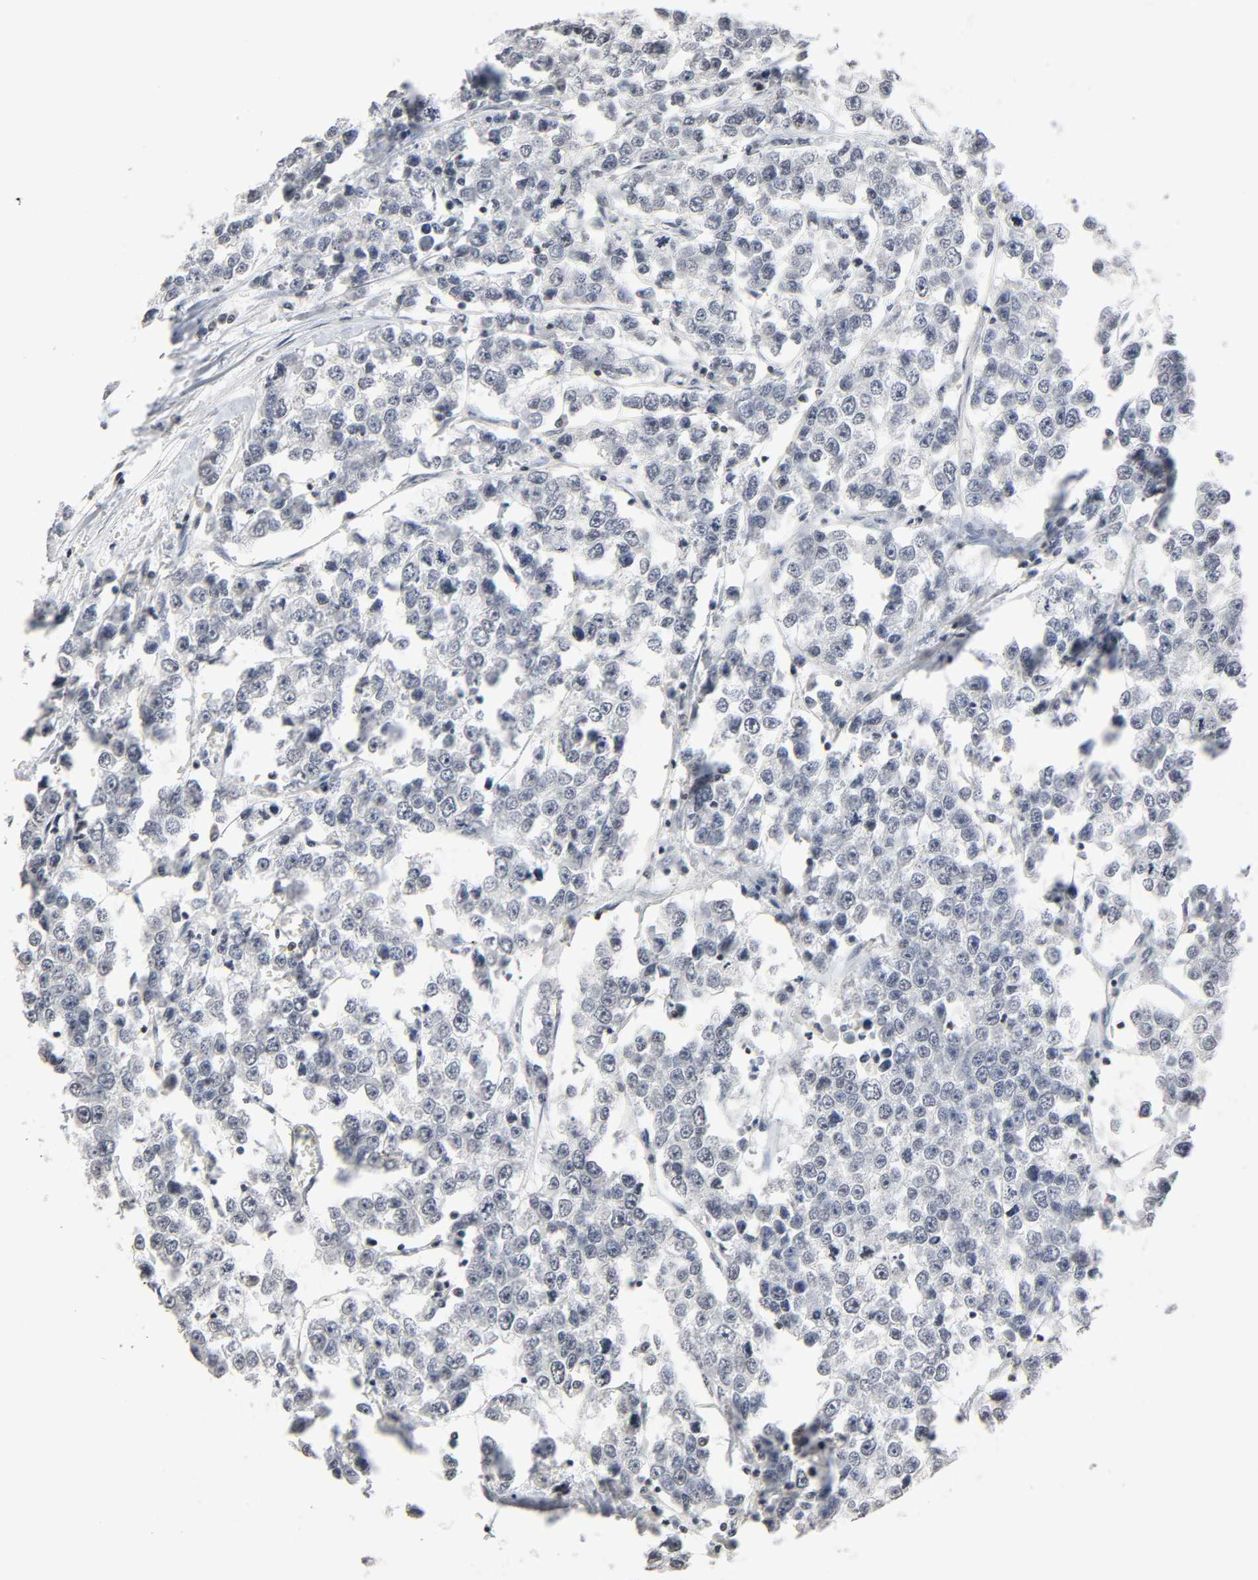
{"staining": {"intensity": "negative", "quantity": "none", "location": "none"}, "tissue": "testis cancer", "cell_type": "Tumor cells", "image_type": "cancer", "snomed": [{"axis": "morphology", "description": "Seminoma, NOS"}, {"axis": "morphology", "description": "Carcinoma, Embryonal, NOS"}, {"axis": "topography", "description": "Testis"}], "caption": "Immunohistochemical staining of human testis cancer (embryonal carcinoma) reveals no significant expression in tumor cells.", "gene": "STK4", "patient": {"sex": "male", "age": 52}}